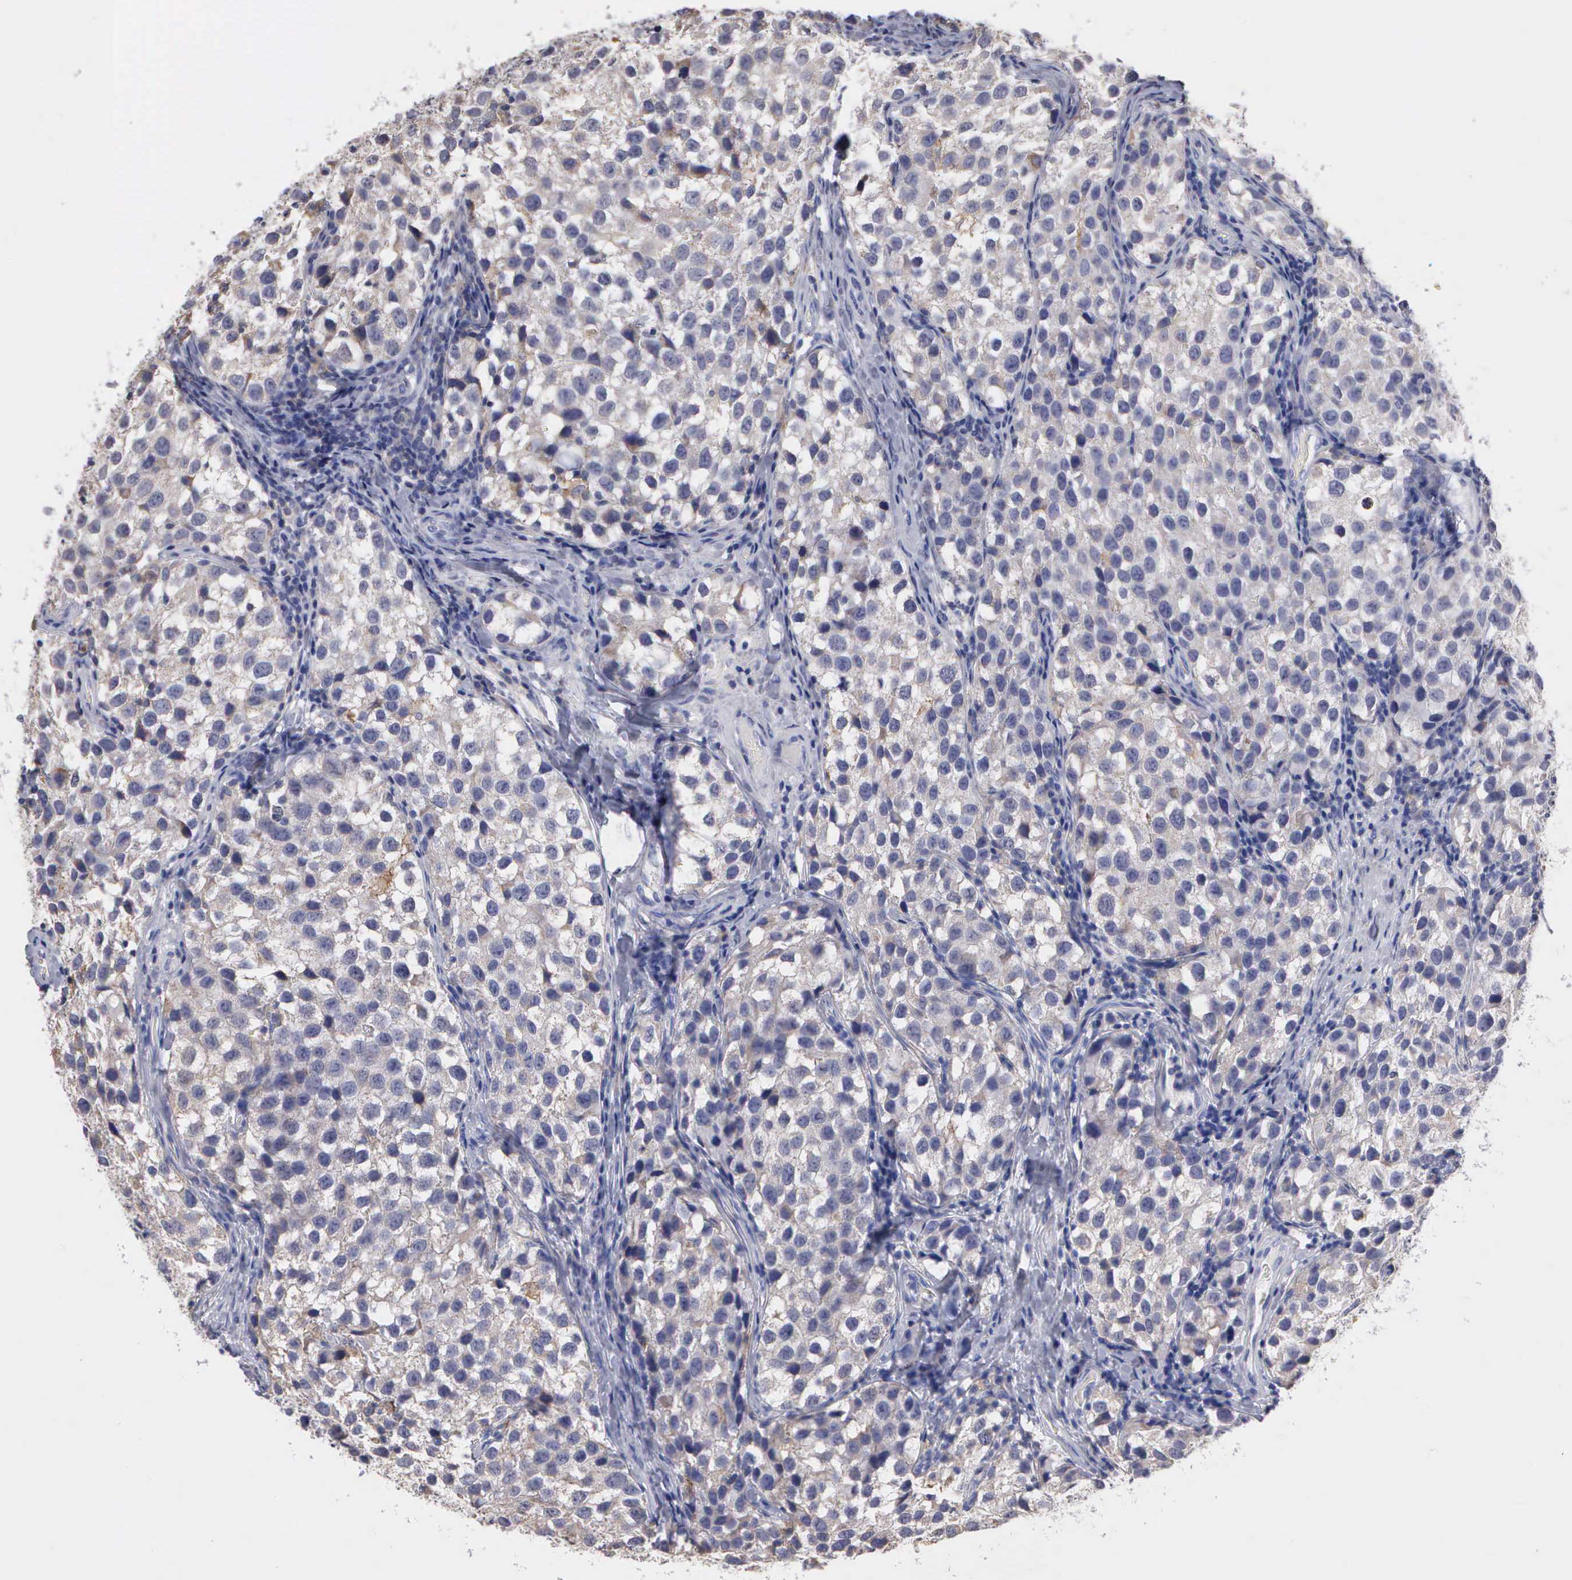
{"staining": {"intensity": "negative", "quantity": "none", "location": "none"}, "tissue": "testis cancer", "cell_type": "Tumor cells", "image_type": "cancer", "snomed": [{"axis": "morphology", "description": "Seminoma, NOS"}, {"axis": "topography", "description": "Testis"}], "caption": "Protein analysis of testis cancer shows no significant expression in tumor cells. The staining is performed using DAB (3,3'-diaminobenzidine) brown chromogen with nuclei counter-stained in using hematoxylin.", "gene": "PTGS2", "patient": {"sex": "male", "age": 39}}